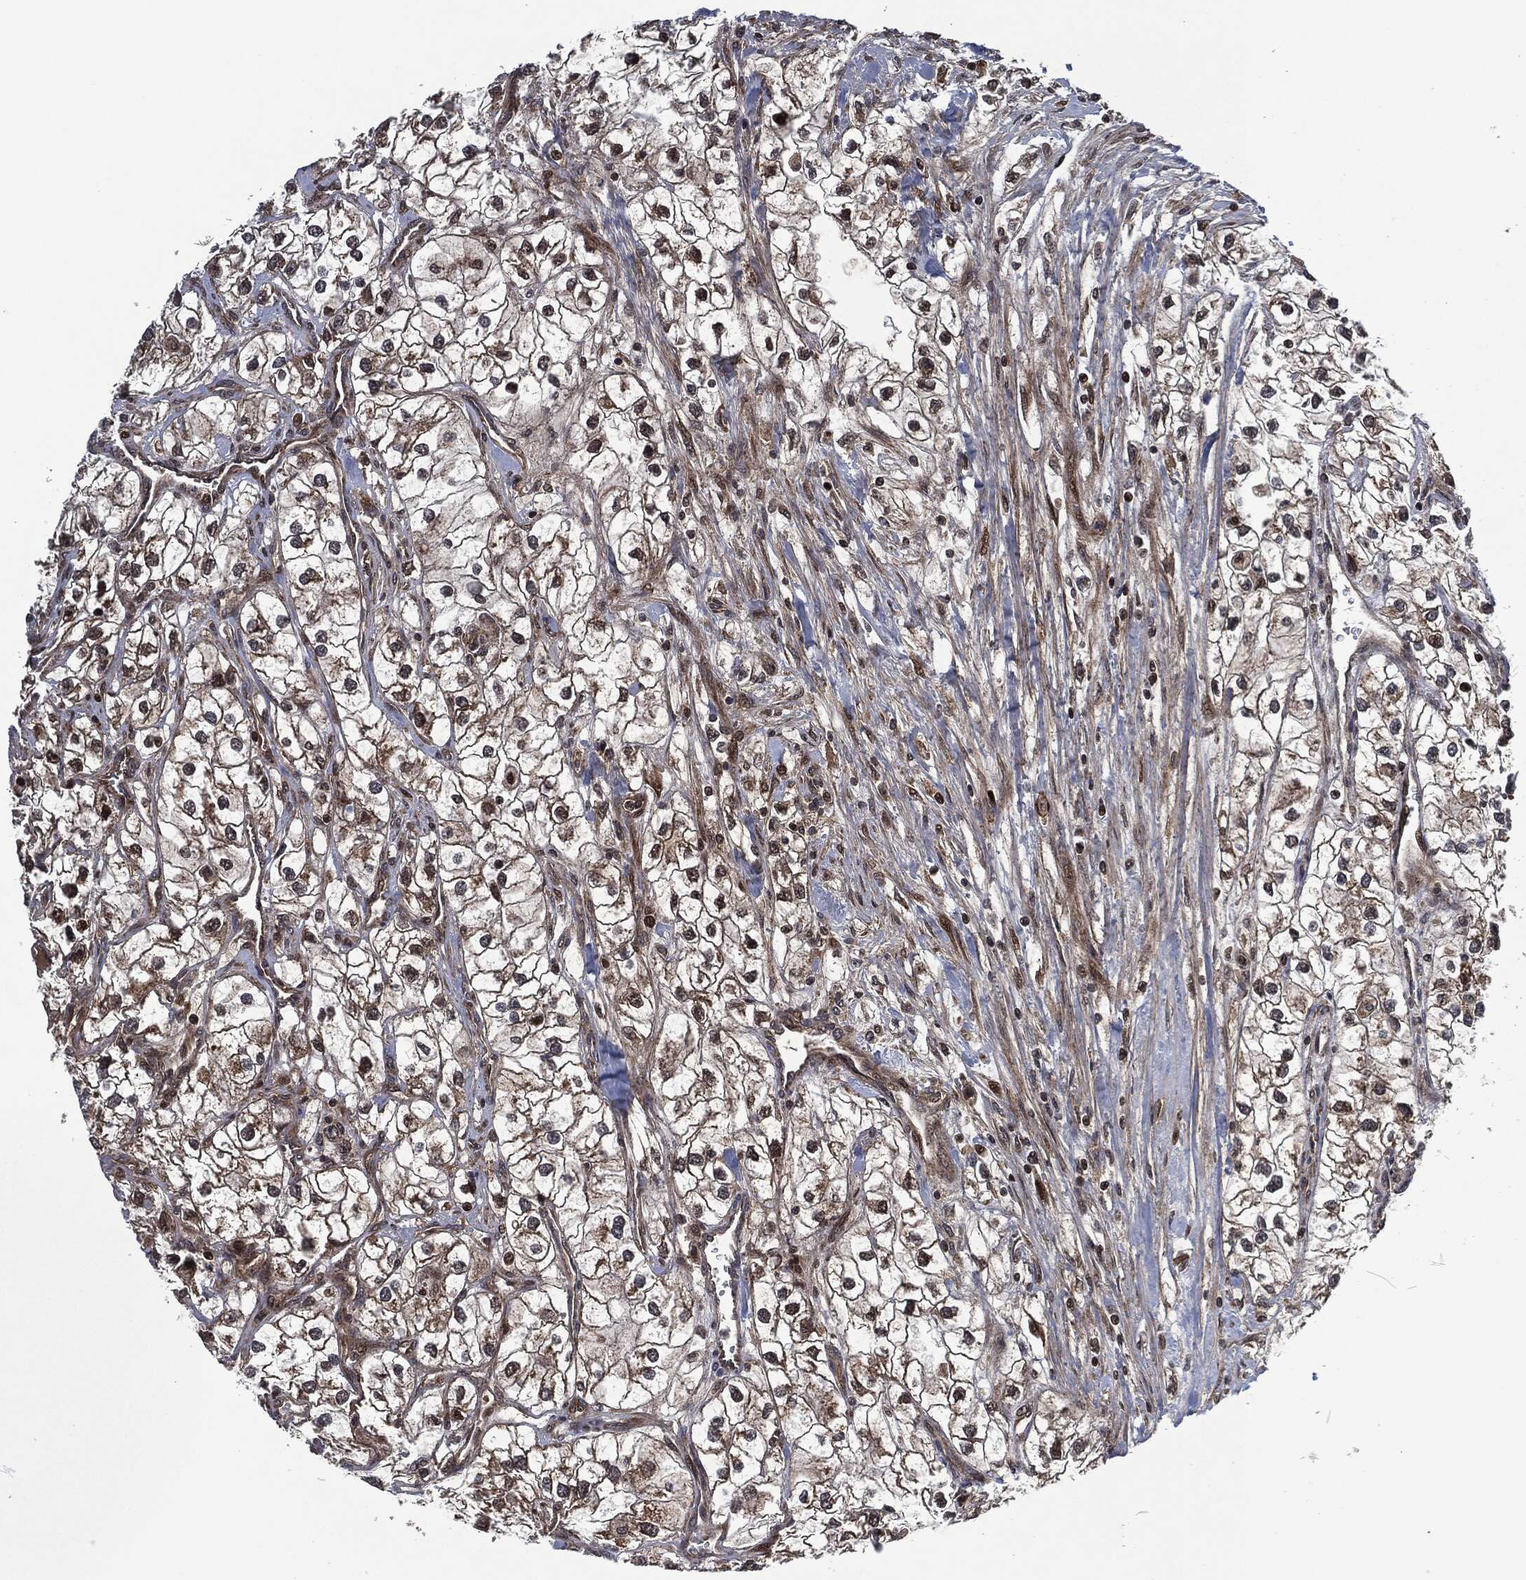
{"staining": {"intensity": "moderate", "quantity": "<25%", "location": "cytoplasmic/membranous"}, "tissue": "renal cancer", "cell_type": "Tumor cells", "image_type": "cancer", "snomed": [{"axis": "morphology", "description": "Adenocarcinoma, NOS"}, {"axis": "topography", "description": "Kidney"}], "caption": "DAB (3,3'-diaminobenzidine) immunohistochemical staining of human renal cancer (adenocarcinoma) exhibits moderate cytoplasmic/membranous protein positivity in about <25% of tumor cells.", "gene": "CMPK2", "patient": {"sex": "male", "age": 59}}